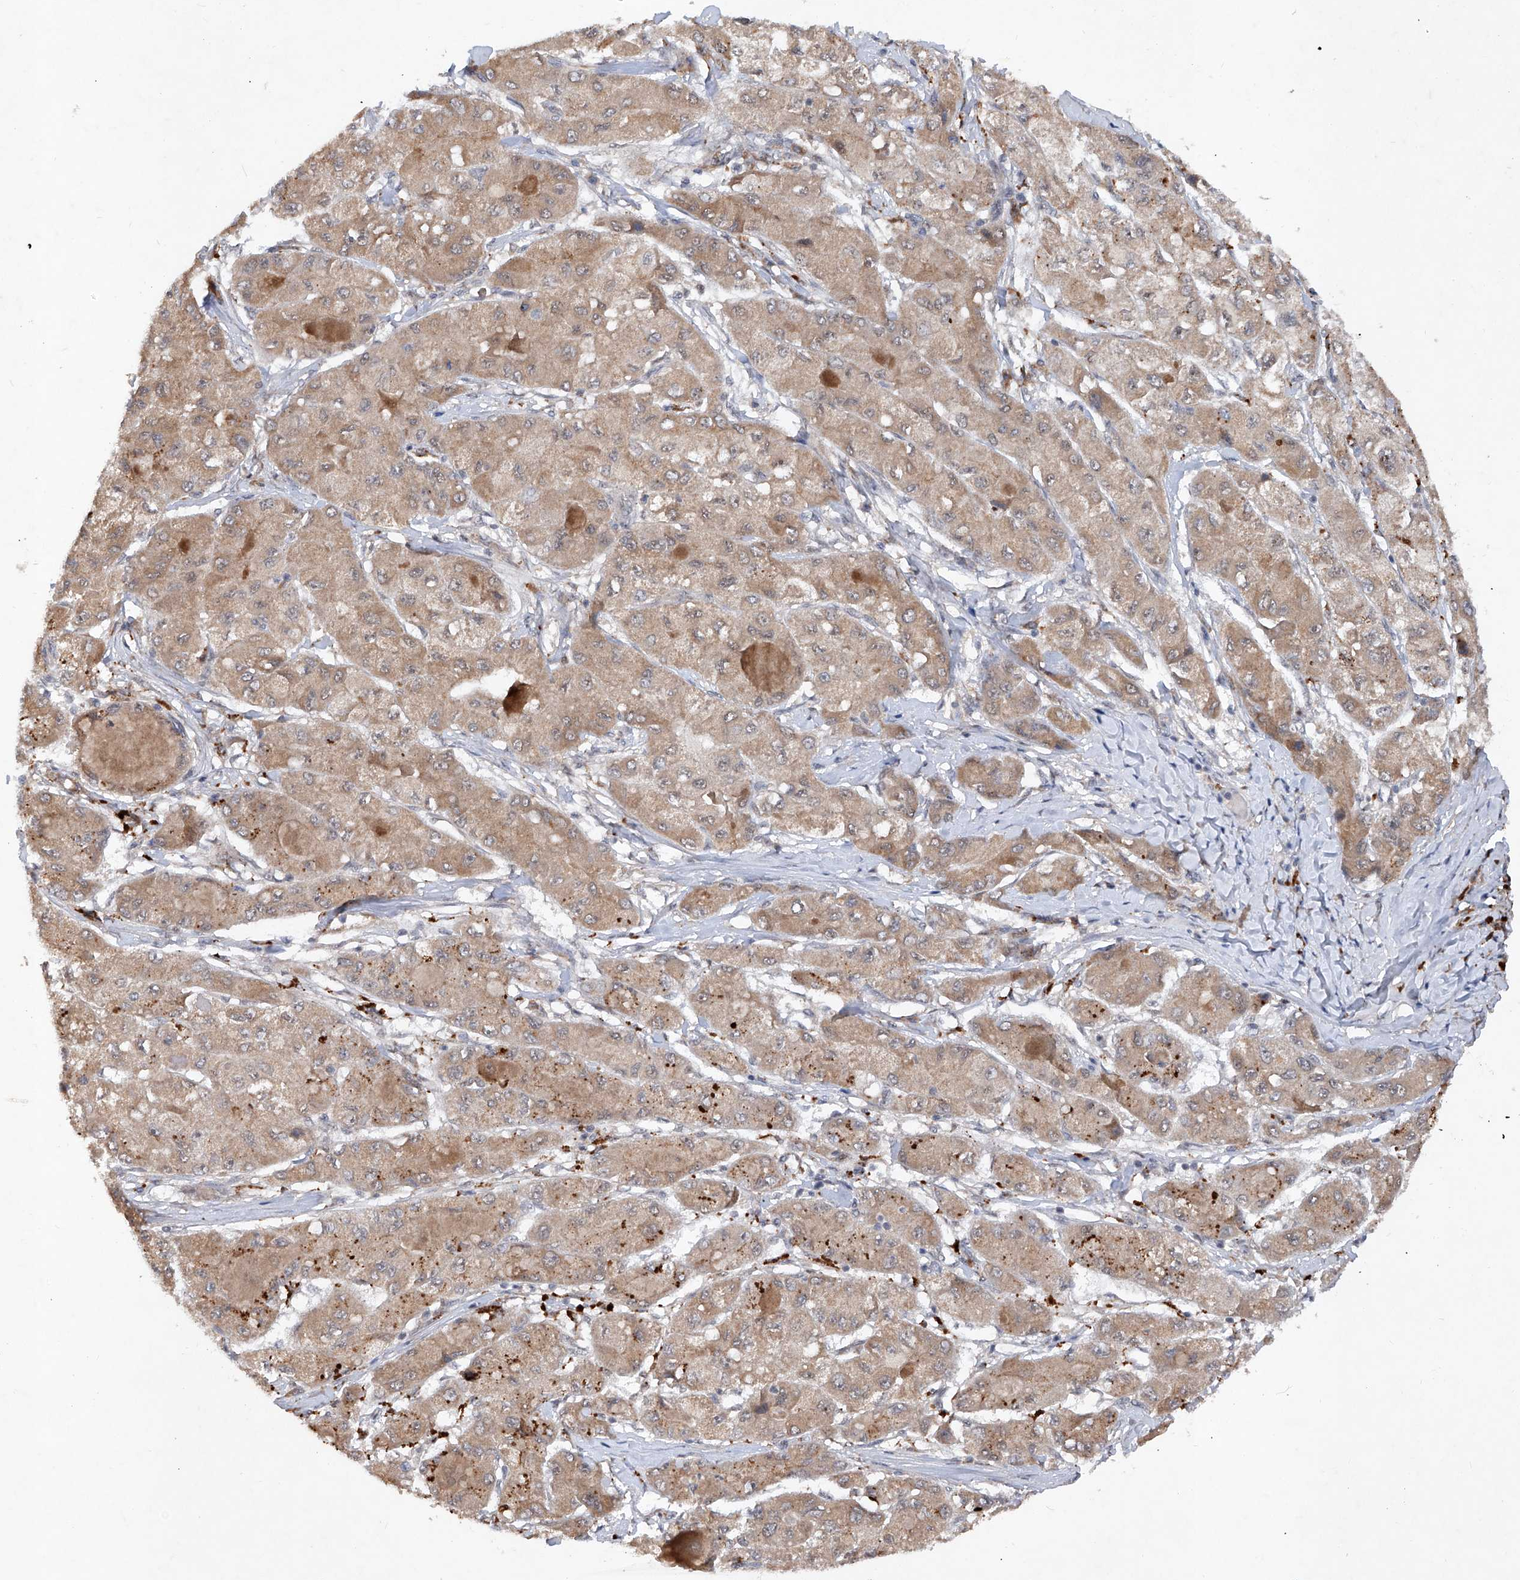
{"staining": {"intensity": "moderate", "quantity": ">75%", "location": "cytoplasmic/membranous"}, "tissue": "liver cancer", "cell_type": "Tumor cells", "image_type": "cancer", "snomed": [{"axis": "morphology", "description": "Carcinoma, Hepatocellular, NOS"}, {"axis": "topography", "description": "Liver"}], "caption": "About >75% of tumor cells in liver hepatocellular carcinoma reveal moderate cytoplasmic/membranous protein positivity as visualized by brown immunohistochemical staining.", "gene": "FAM135A", "patient": {"sex": "male", "age": 80}}